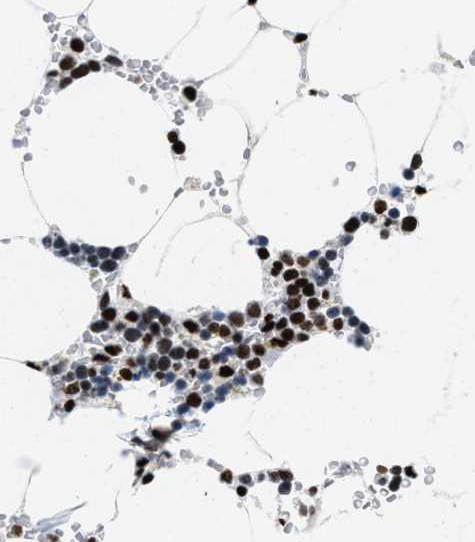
{"staining": {"intensity": "strong", "quantity": ">75%", "location": "nuclear"}, "tissue": "bone marrow", "cell_type": "Hematopoietic cells", "image_type": "normal", "snomed": [{"axis": "morphology", "description": "Normal tissue, NOS"}, {"axis": "topography", "description": "Bone marrow"}], "caption": "Hematopoietic cells demonstrate high levels of strong nuclear staining in approximately >75% of cells in normal human bone marrow.", "gene": "SMARCC2", "patient": {"sex": "male", "age": 70}}